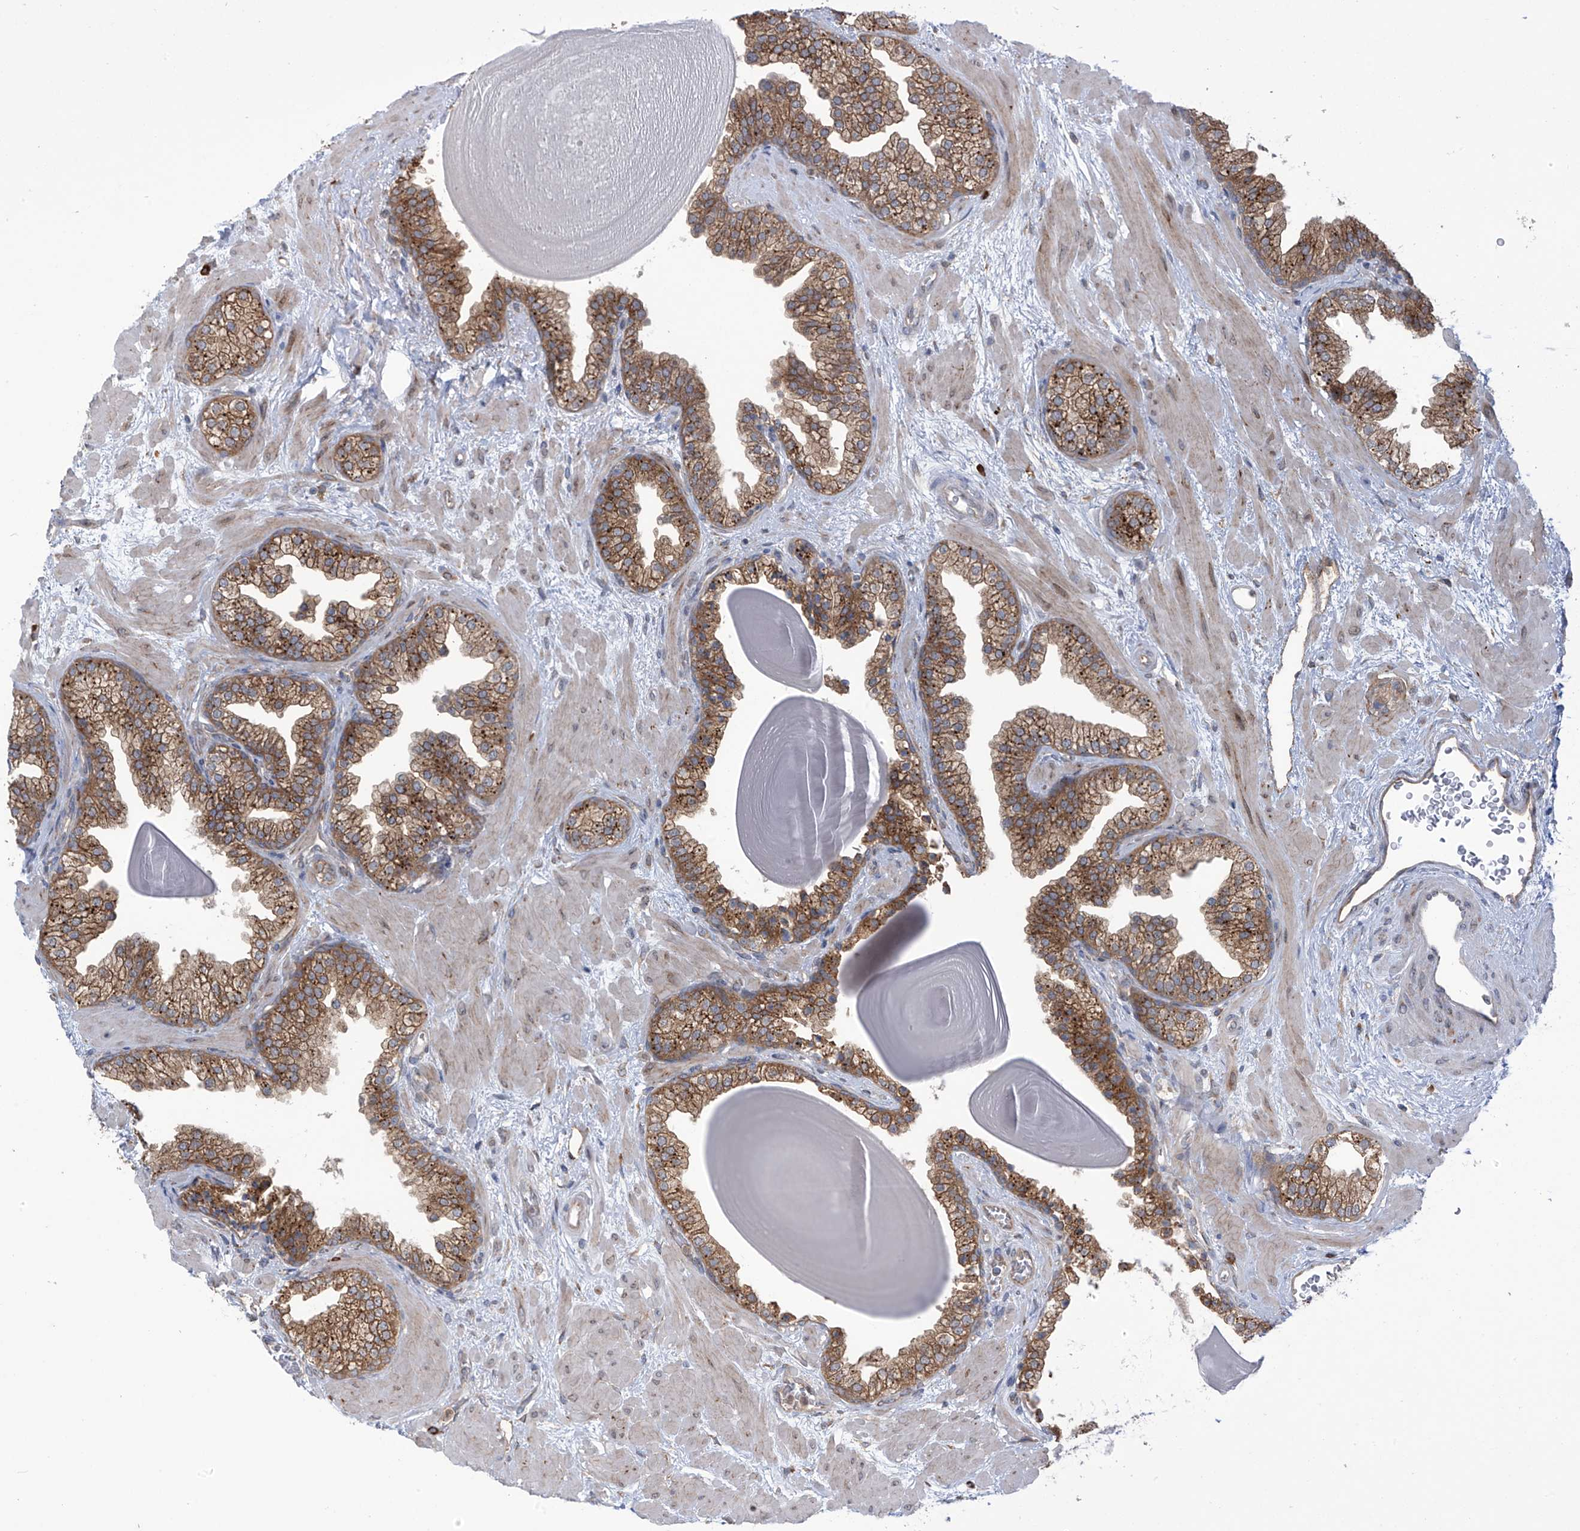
{"staining": {"intensity": "moderate", "quantity": ">75%", "location": "cytoplasmic/membranous"}, "tissue": "prostate", "cell_type": "Glandular cells", "image_type": "normal", "snomed": [{"axis": "morphology", "description": "Normal tissue, NOS"}, {"axis": "topography", "description": "Prostate"}], "caption": "Protein expression analysis of benign human prostate reveals moderate cytoplasmic/membranous positivity in about >75% of glandular cells. The protein of interest is stained brown, and the nuclei are stained in blue (DAB IHC with brightfield microscopy, high magnification).", "gene": "KIAA1522", "patient": {"sex": "male", "age": 48}}